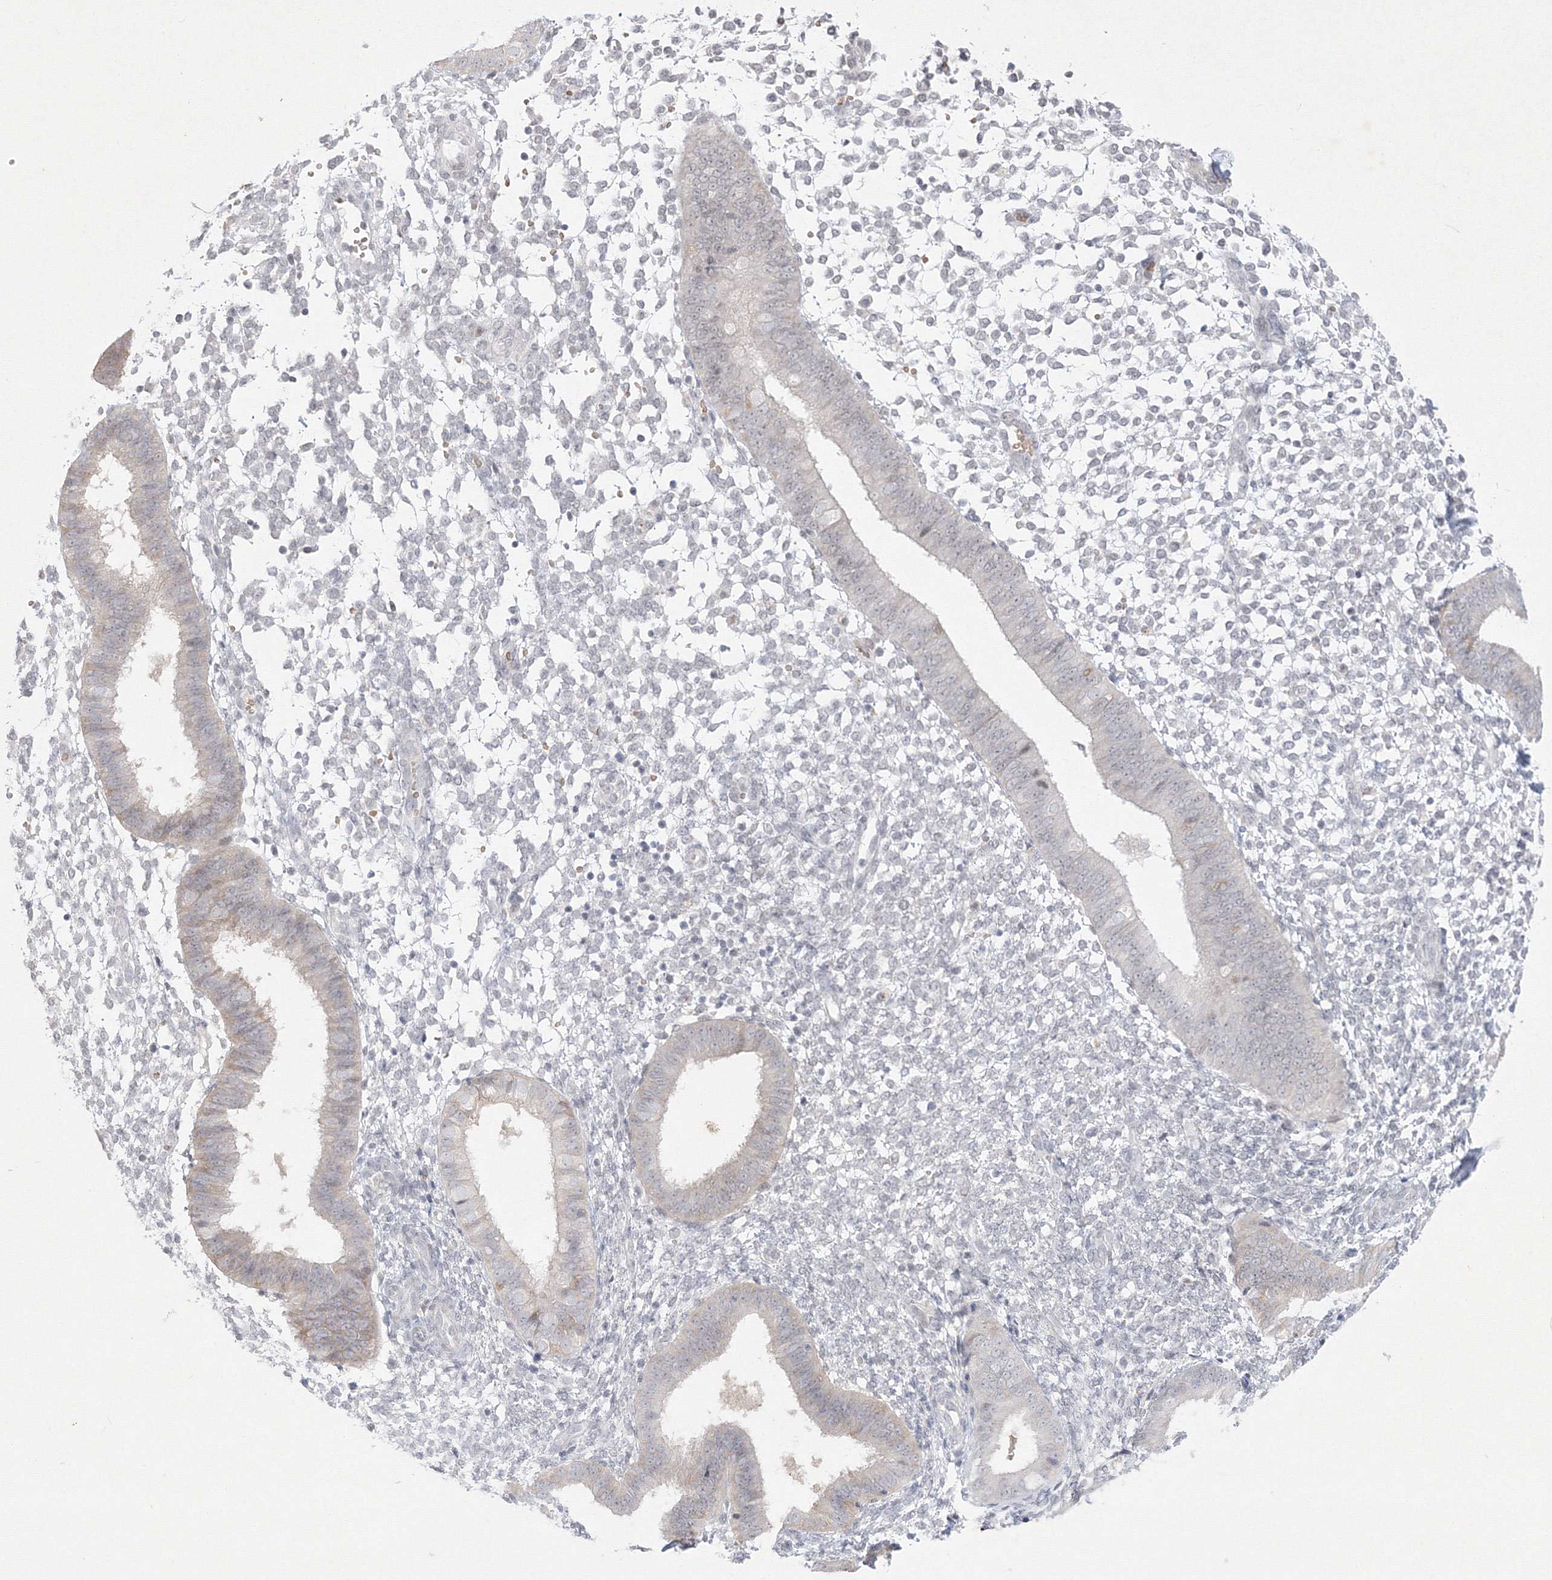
{"staining": {"intensity": "negative", "quantity": "none", "location": "none"}, "tissue": "endometrium", "cell_type": "Cells in endometrial stroma", "image_type": "normal", "snomed": [{"axis": "morphology", "description": "Normal tissue, NOS"}, {"axis": "topography", "description": "Uterus"}, {"axis": "topography", "description": "Endometrium"}], "caption": "IHC histopathology image of normal endometrium stained for a protein (brown), which demonstrates no staining in cells in endometrial stroma.", "gene": "NXPE3", "patient": {"sex": "female", "age": 48}}